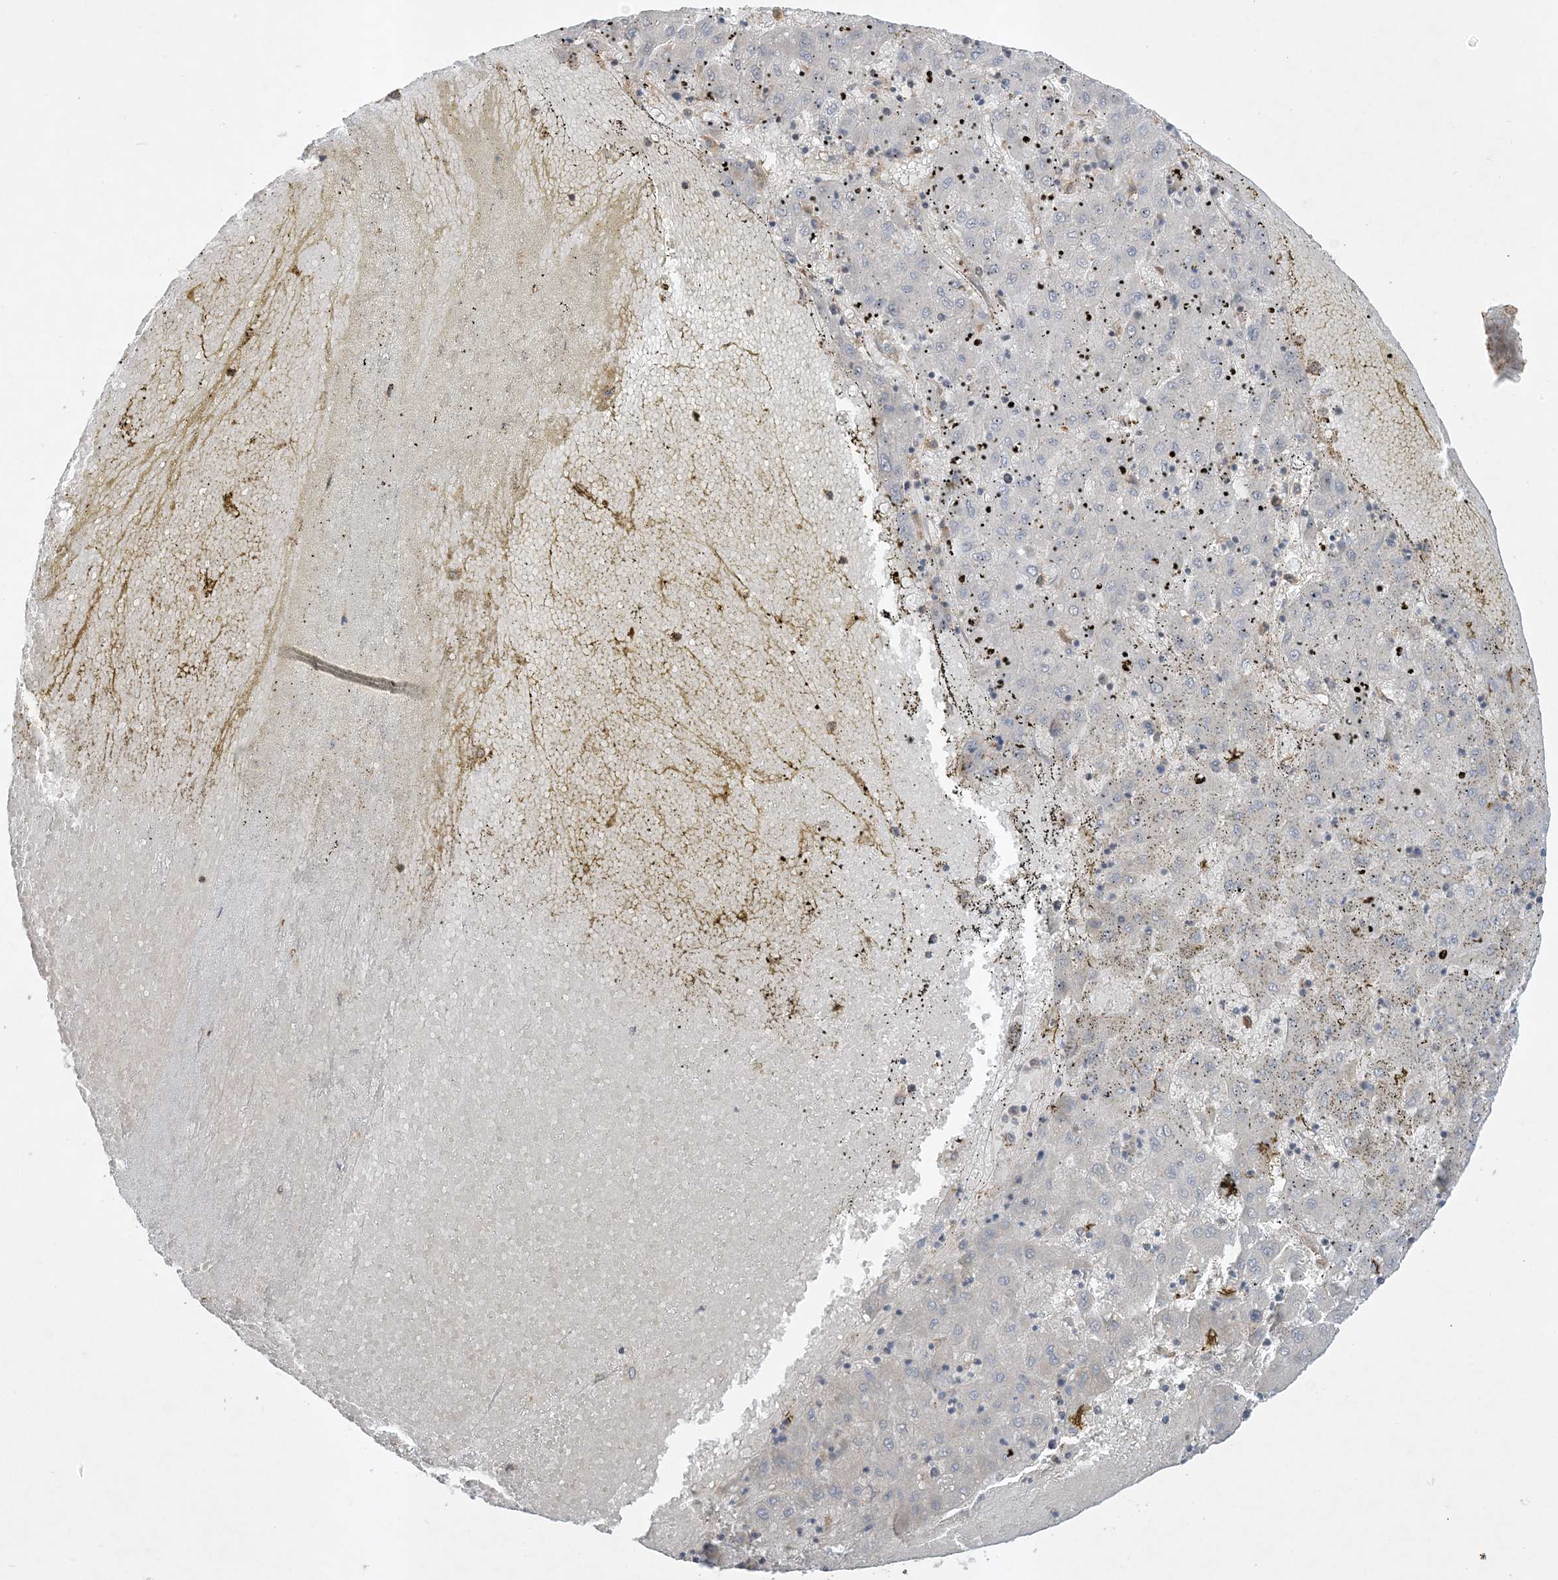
{"staining": {"intensity": "negative", "quantity": "none", "location": "none"}, "tissue": "liver cancer", "cell_type": "Tumor cells", "image_type": "cancer", "snomed": [{"axis": "morphology", "description": "Carcinoma, Hepatocellular, NOS"}, {"axis": "topography", "description": "Liver"}], "caption": "Tumor cells show no significant positivity in hepatocellular carcinoma (liver).", "gene": "TMSB4X", "patient": {"sex": "male", "age": 72}}